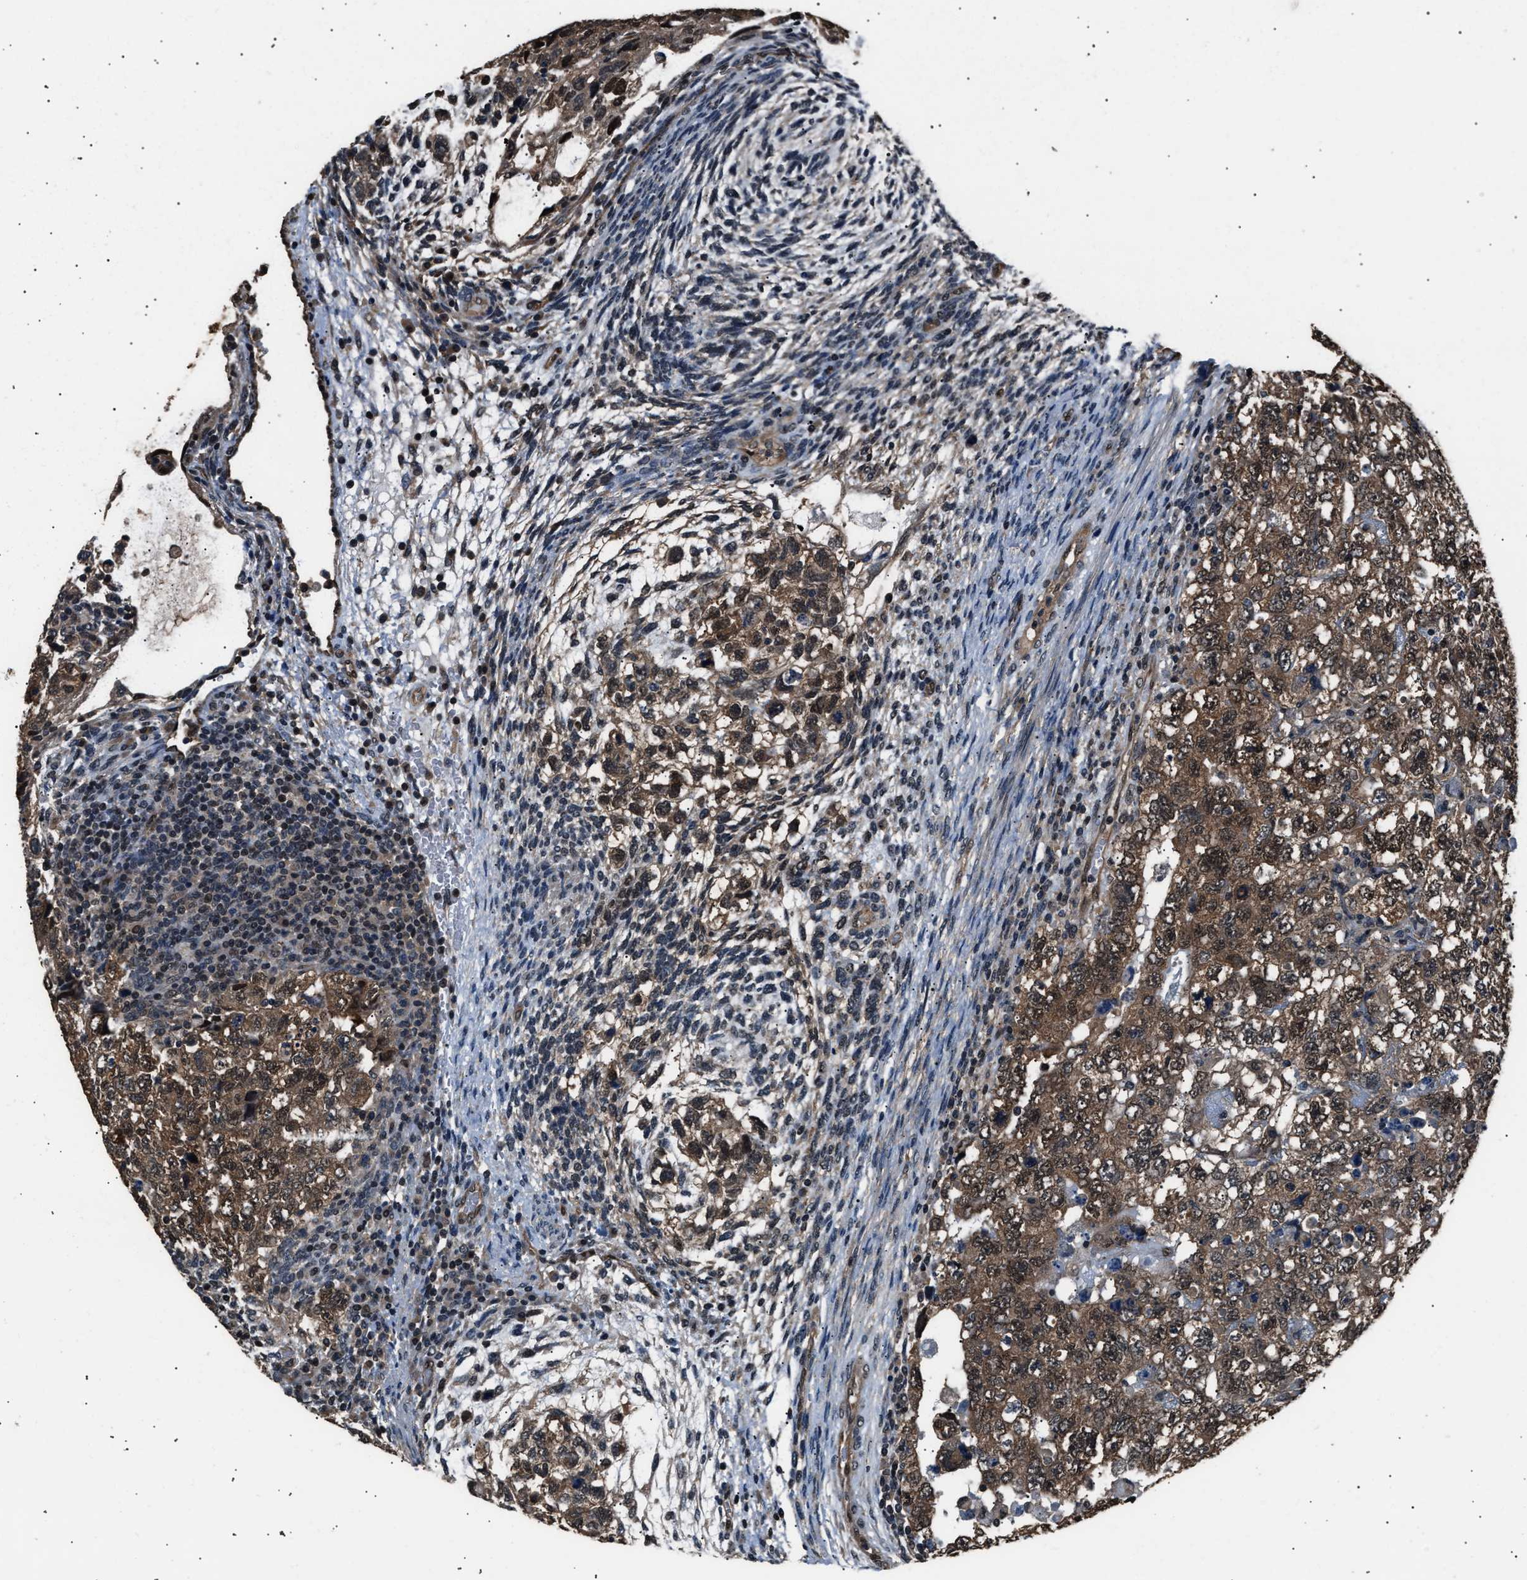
{"staining": {"intensity": "moderate", "quantity": ">75%", "location": "cytoplasmic/membranous,nuclear"}, "tissue": "testis cancer", "cell_type": "Tumor cells", "image_type": "cancer", "snomed": [{"axis": "morphology", "description": "Carcinoma, Embryonal, NOS"}, {"axis": "topography", "description": "Testis"}], "caption": "Testis embryonal carcinoma tissue demonstrates moderate cytoplasmic/membranous and nuclear staining in approximately >75% of tumor cells, visualized by immunohistochemistry.", "gene": "DFFA", "patient": {"sex": "male", "age": 36}}